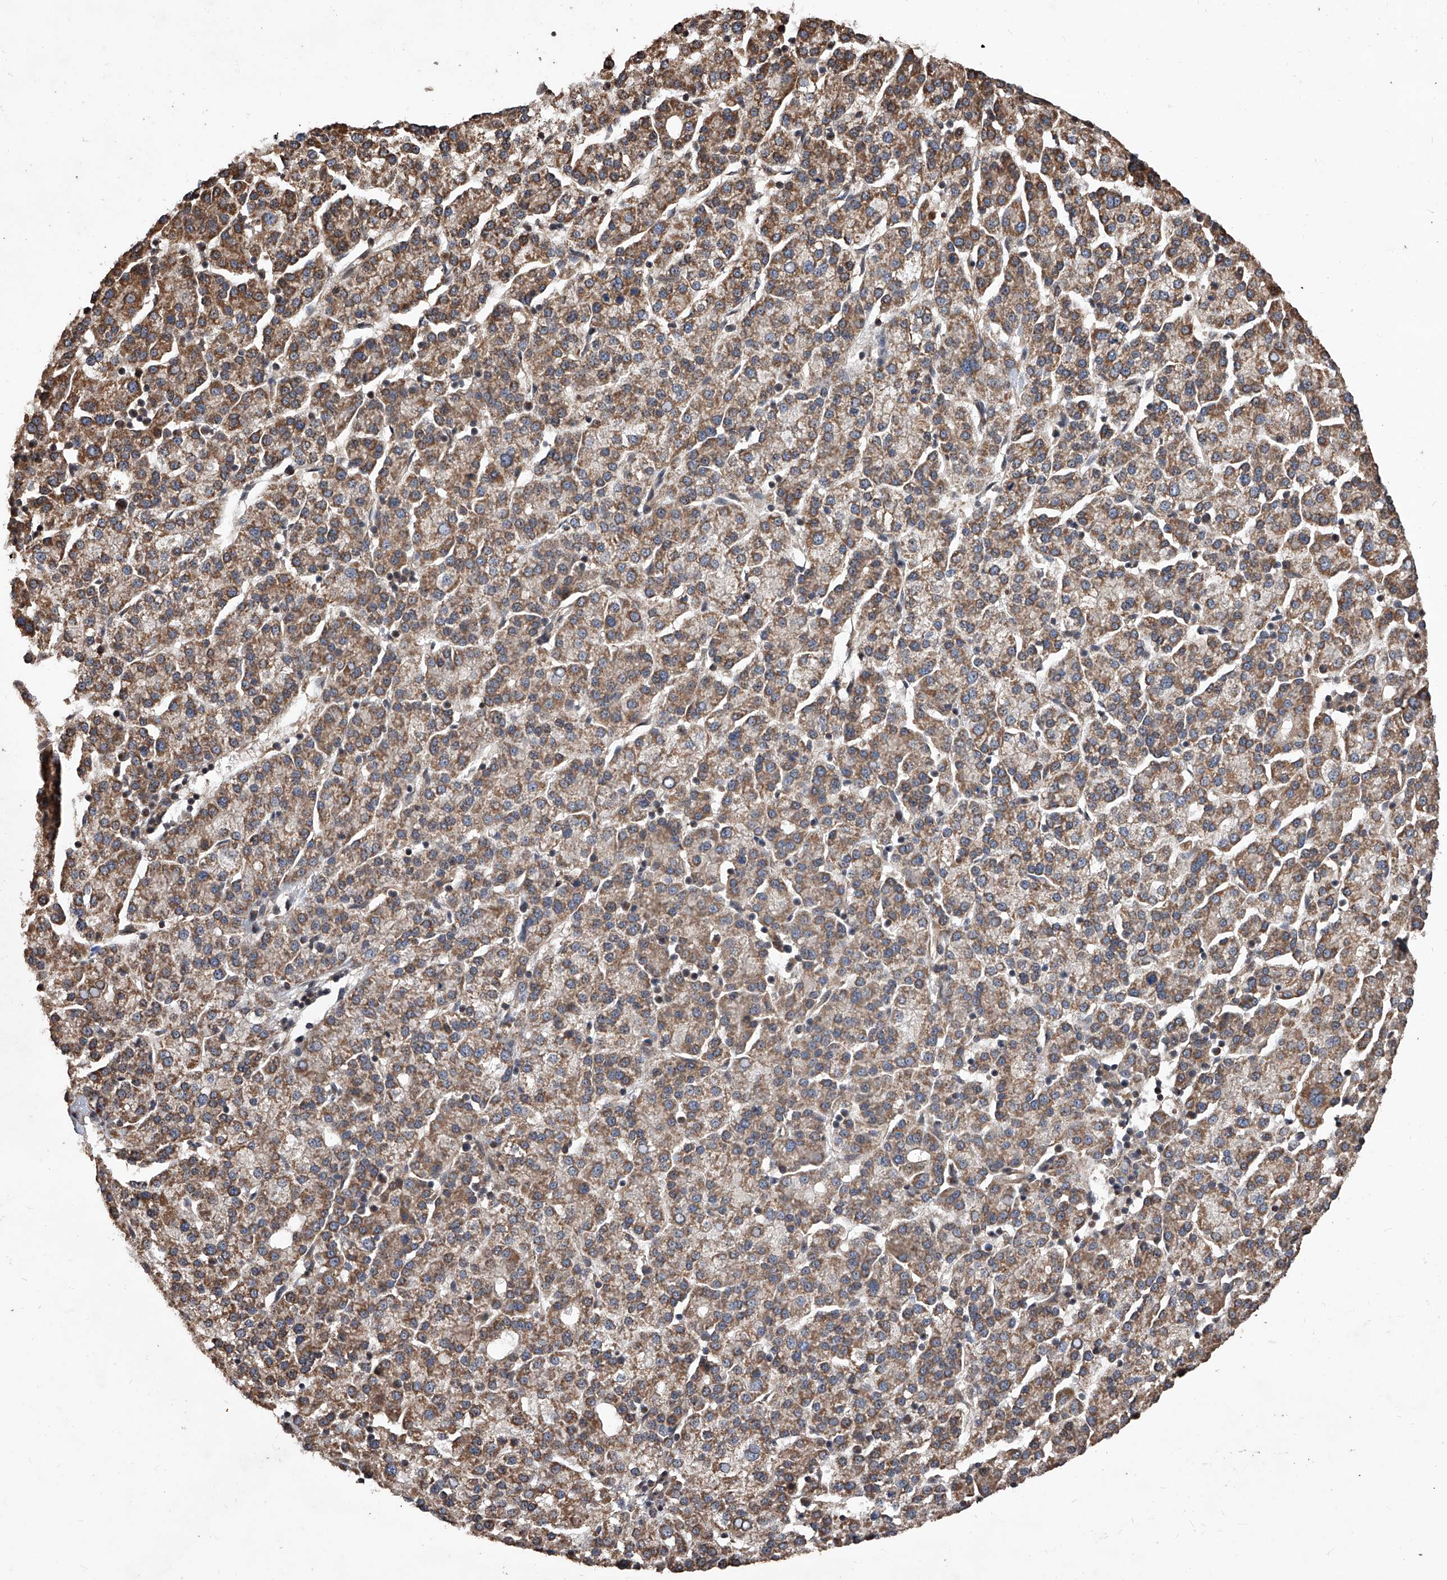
{"staining": {"intensity": "moderate", "quantity": ">75%", "location": "cytoplasmic/membranous"}, "tissue": "liver cancer", "cell_type": "Tumor cells", "image_type": "cancer", "snomed": [{"axis": "morphology", "description": "Carcinoma, Hepatocellular, NOS"}, {"axis": "topography", "description": "Liver"}], "caption": "High-power microscopy captured an immunohistochemistry photomicrograph of hepatocellular carcinoma (liver), revealing moderate cytoplasmic/membranous expression in about >75% of tumor cells.", "gene": "LTV1", "patient": {"sex": "female", "age": 58}}